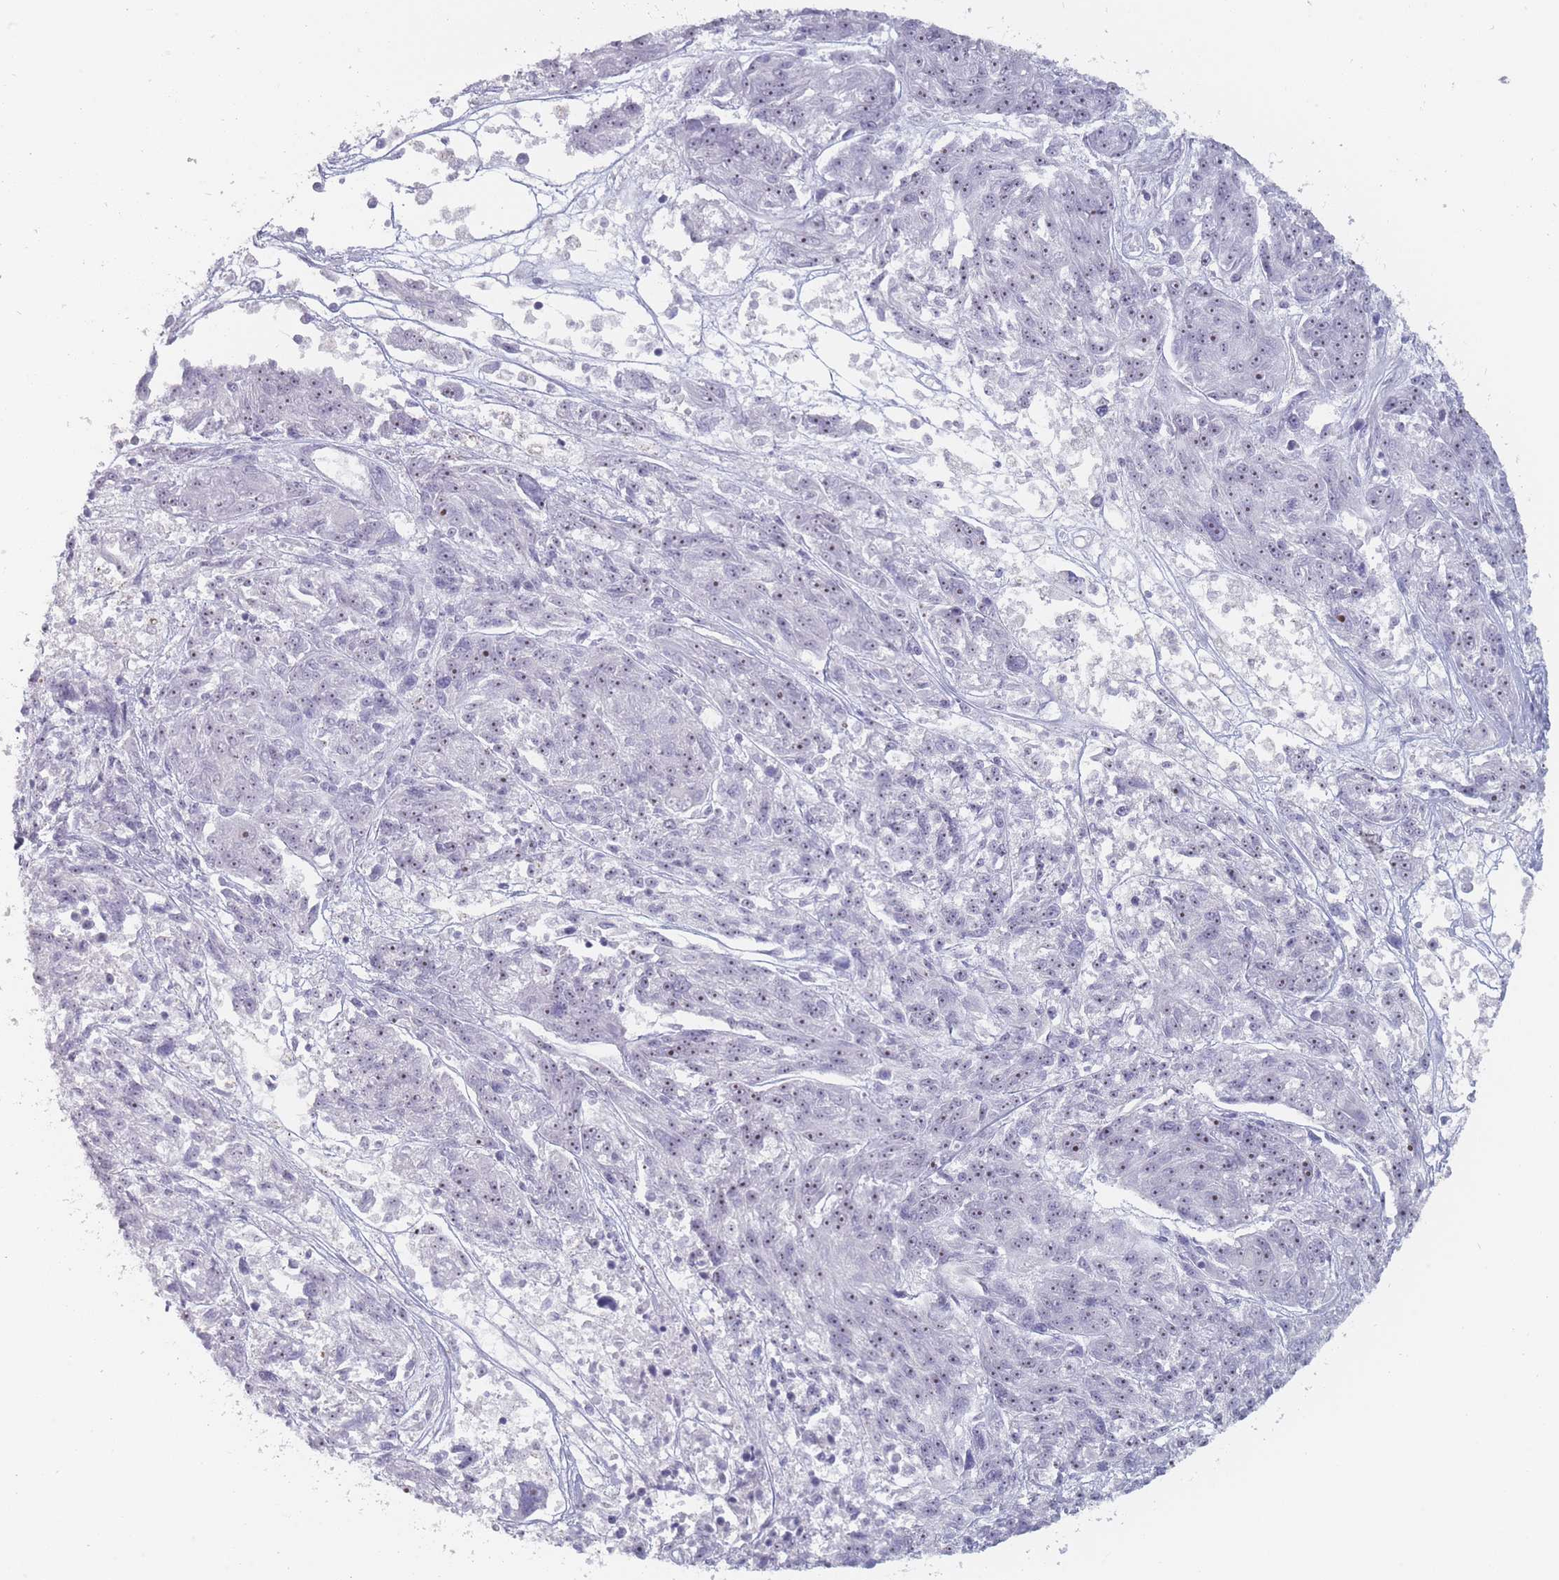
{"staining": {"intensity": "moderate", "quantity": "<25%", "location": "nuclear"}, "tissue": "melanoma", "cell_type": "Tumor cells", "image_type": "cancer", "snomed": [{"axis": "morphology", "description": "Malignant melanoma, NOS"}, {"axis": "topography", "description": "Skin"}], "caption": "A low amount of moderate nuclear staining is present in approximately <25% of tumor cells in malignant melanoma tissue.", "gene": "ROS1", "patient": {"sex": "male", "age": 53}}